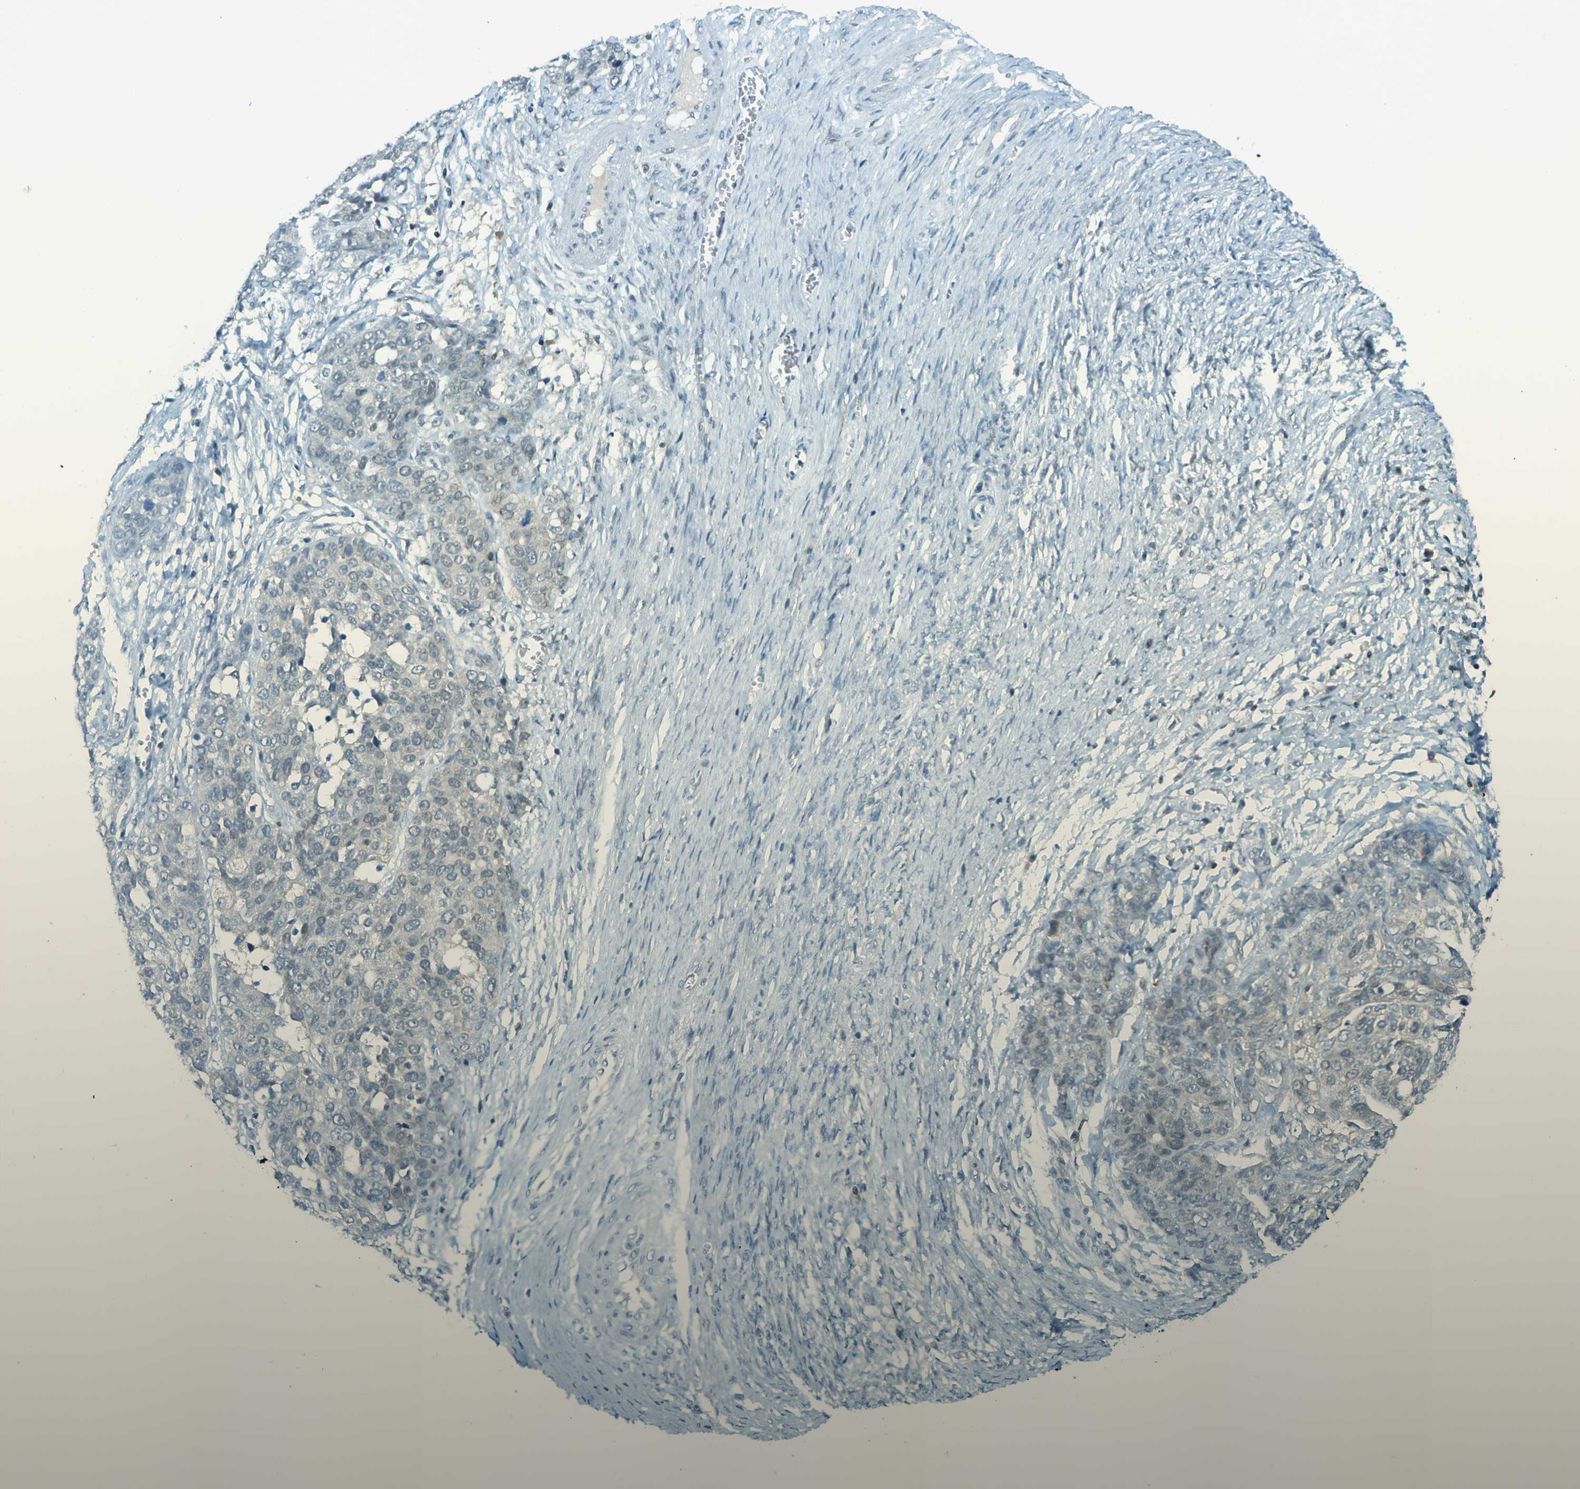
{"staining": {"intensity": "weak", "quantity": "<25%", "location": "nuclear"}, "tissue": "ovarian cancer", "cell_type": "Tumor cells", "image_type": "cancer", "snomed": [{"axis": "morphology", "description": "Cystadenocarcinoma, serous, NOS"}, {"axis": "topography", "description": "Ovary"}], "caption": "The micrograph demonstrates no significant positivity in tumor cells of ovarian cancer. (DAB (3,3'-diaminobenzidine) IHC, high magnification).", "gene": "NEK11", "patient": {"sex": "female", "age": 44}}